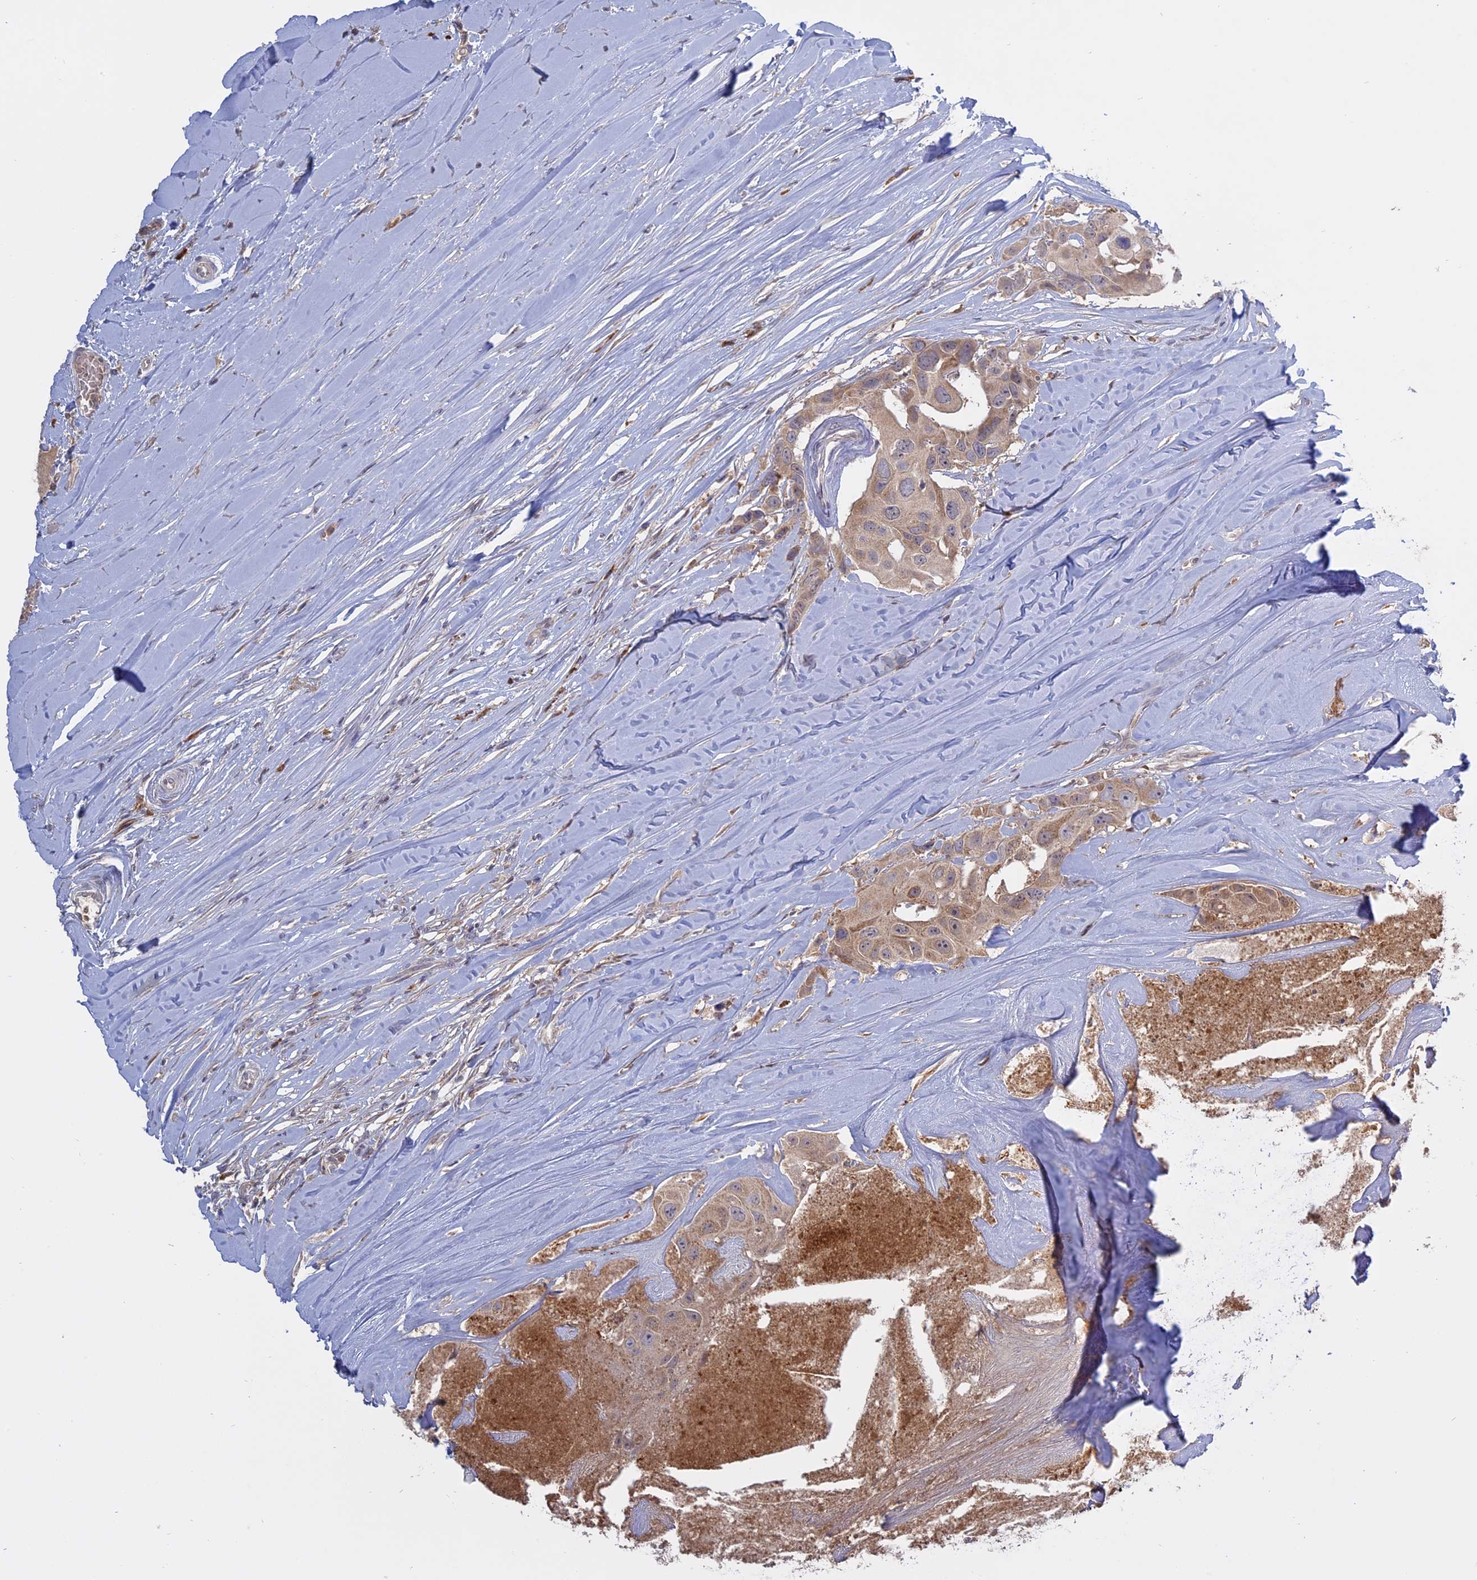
{"staining": {"intensity": "weak", "quantity": ">75%", "location": "cytoplasmic/membranous"}, "tissue": "head and neck cancer", "cell_type": "Tumor cells", "image_type": "cancer", "snomed": [{"axis": "morphology", "description": "Adenocarcinoma, NOS"}, {"axis": "morphology", "description": "Adenocarcinoma, metastatic, NOS"}, {"axis": "topography", "description": "Head-Neck"}], "caption": "A micrograph of head and neck cancer stained for a protein reveals weak cytoplasmic/membranous brown staining in tumor cells. (DAB (3,3'-diaminobenzidine) IHC, brown staining for protein, blue staining for nuclei).", "gene": "TMEM208", "patient": {"sex": "male", "age": 75}}